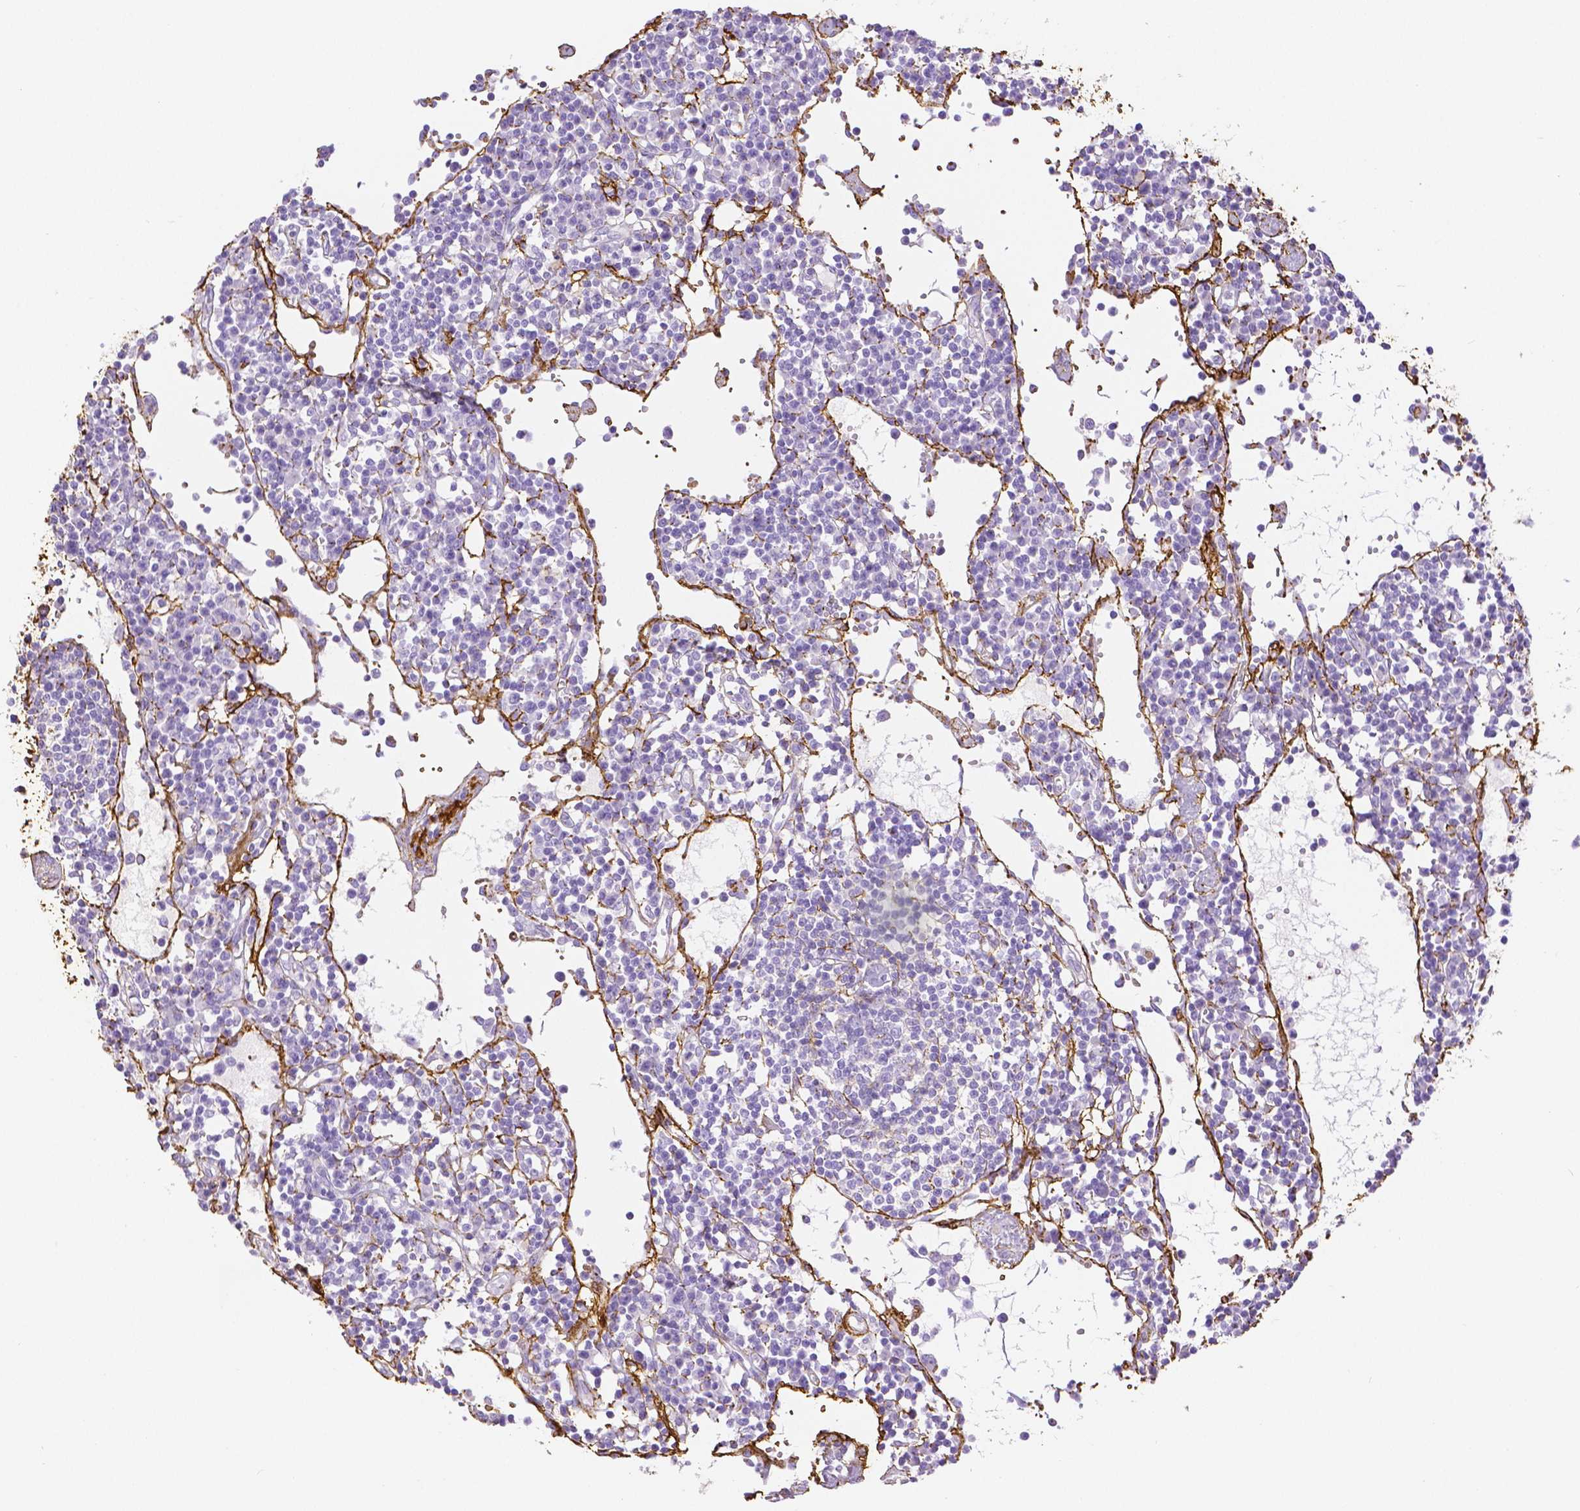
{"staining": {"intensity": "negative", "quantity": "none", "location": "none"}, "tissue": "lymph node", "cell_type": "Germinal center cells", "image_type": "normal", "snomed": [{"axis": "morphology", "description": "Normal tissue, NOS"}, {"axis": "topography", "description": "Lymph node"}], "caption": "This is a micrograph of immunohistochemistry staining of normal lymph node, which shows no staining in germinal center cells.", "gene": "FBN1", "patient": {"sex": "female", "age": 78}}